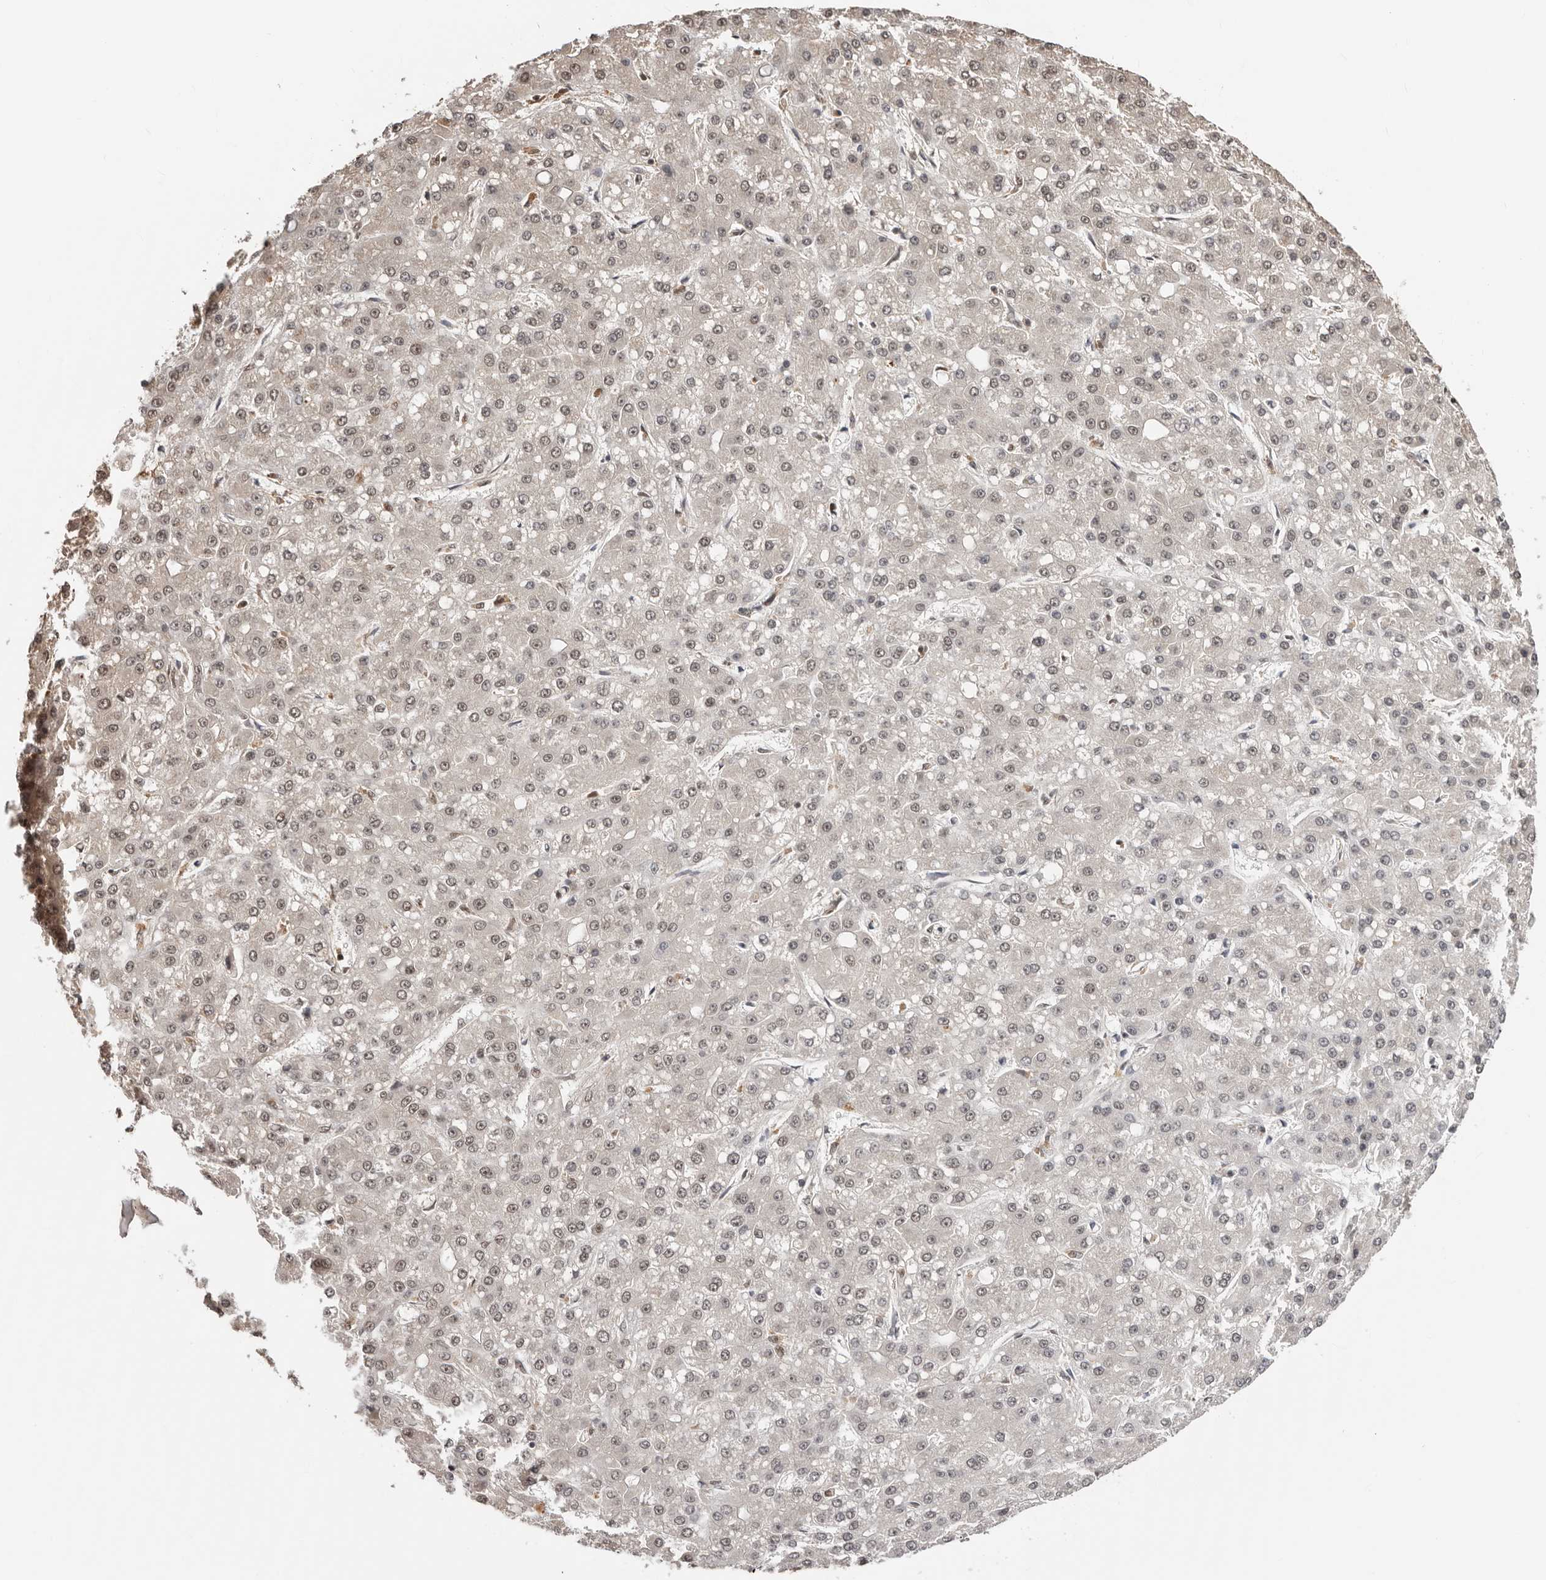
{"staining": {"intensity": "negative", "quantity": "none", "location": "none"}, "tissue": "liver cancer", "cell_type": "Tumor cells", "image_type": "cancer", "snomed": [{"axis": "morphology", "description": "Carcinoma, Hepatocellular, NOS"}, {"axis": "topography", "description": "Liver"}], "caption": "DAB immunohistochemical staining of liver hepatocellular carcinoma exhibits no significant positivity in tumor cells.", "gene": "SDE2", "patient": {"sex": "male", "age": 67}}